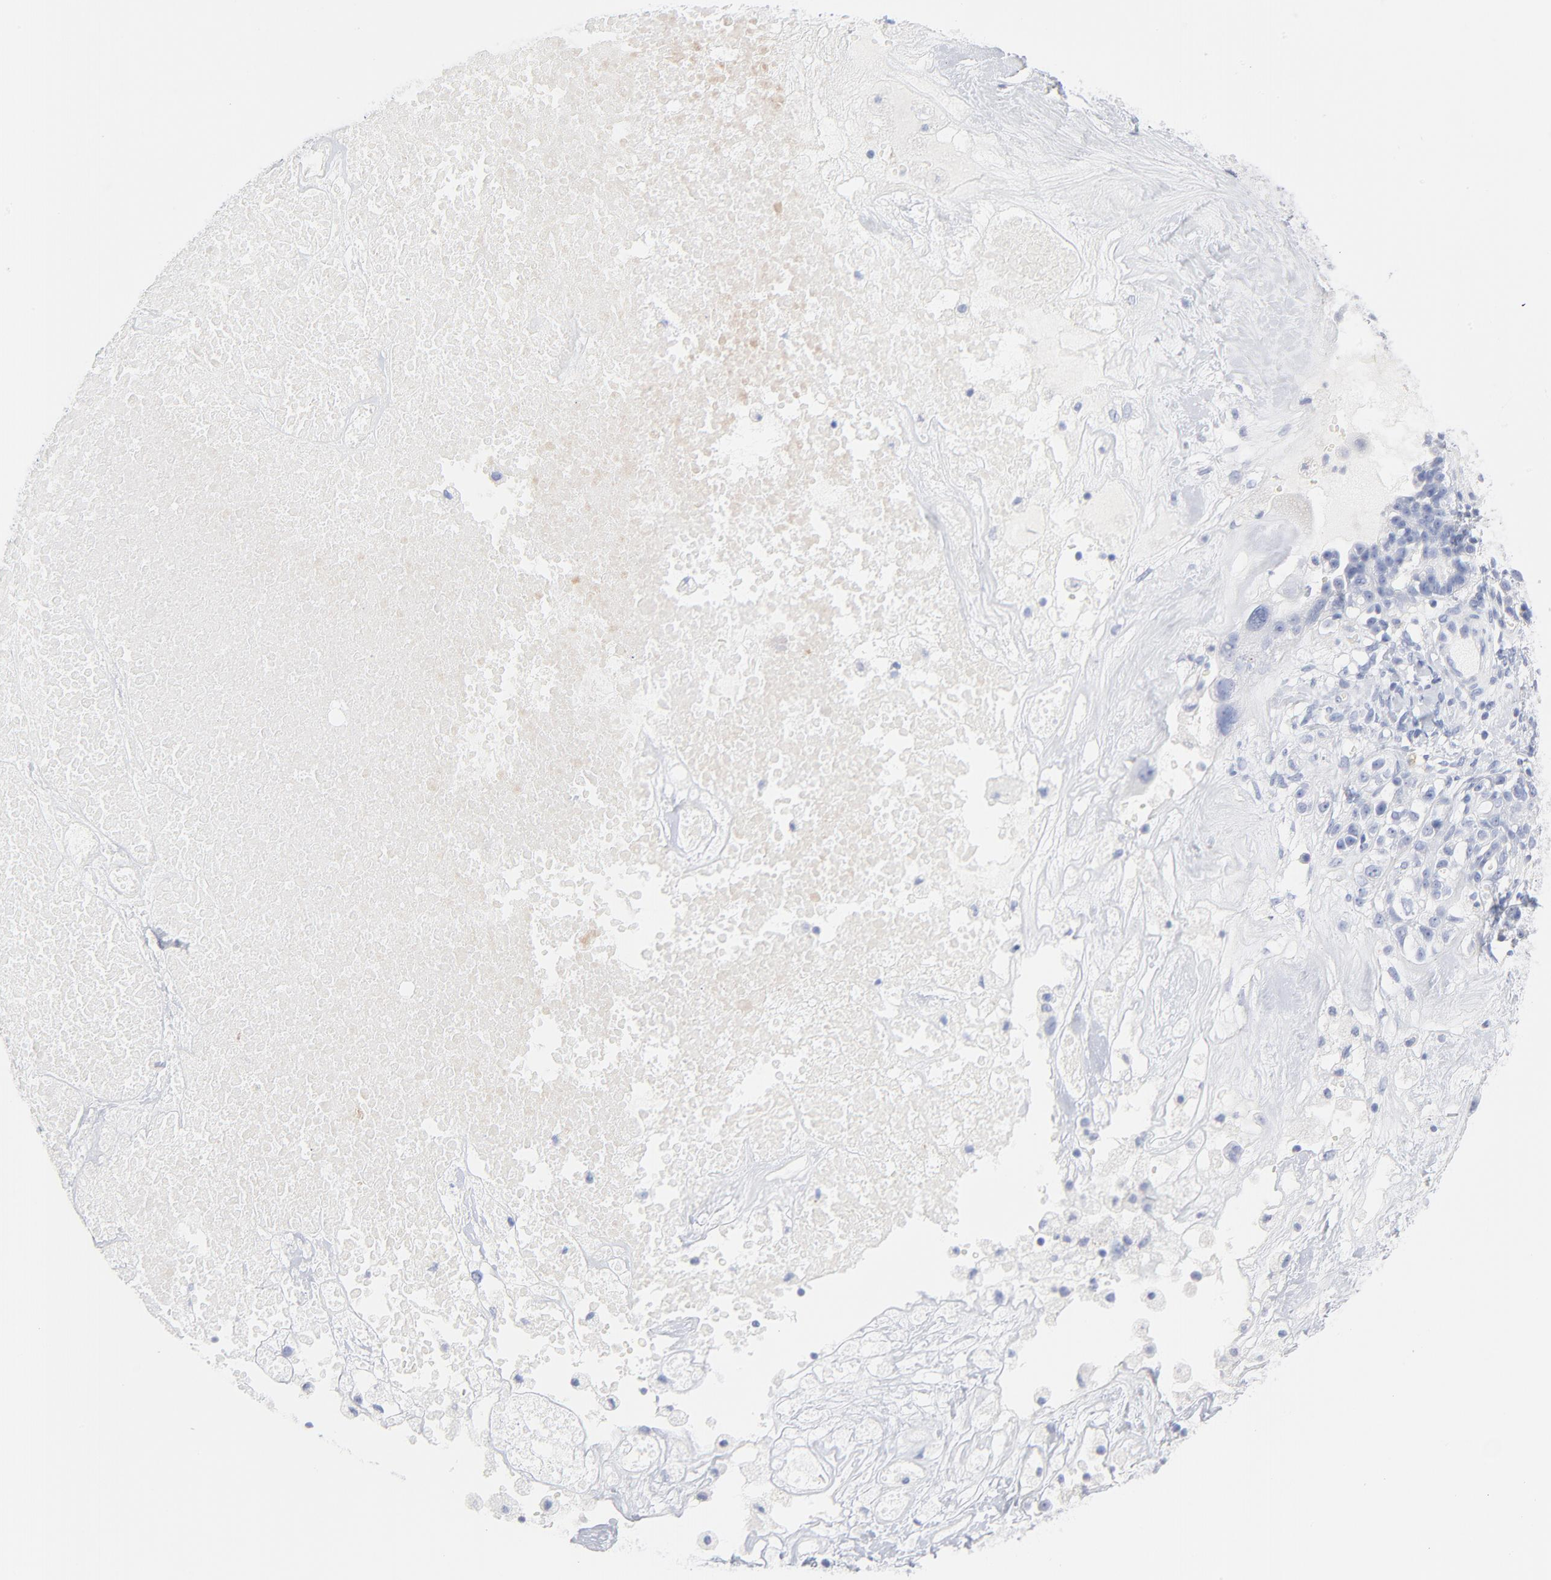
{"staining": {"intensity": "negative", "quantity": "none", "location": "none"}, "tissue": "ovarian cancer", "cell_type": "Tumor cells", "image_type": "cancer", "snomed": [{"axis": "morphology", "description": "Cystadenocarcinoma, serous, NOS"}, {"axis": "topography", "description": "Ovary"}], "caption": "Immunohistochemical staining of ovarian cancer reveals no significant positivity in tumor cells. (IHC, brightfield microscopy, high magnification).", "gene": "AGTR1", "patient": {"sex": "female", "age": 66}}